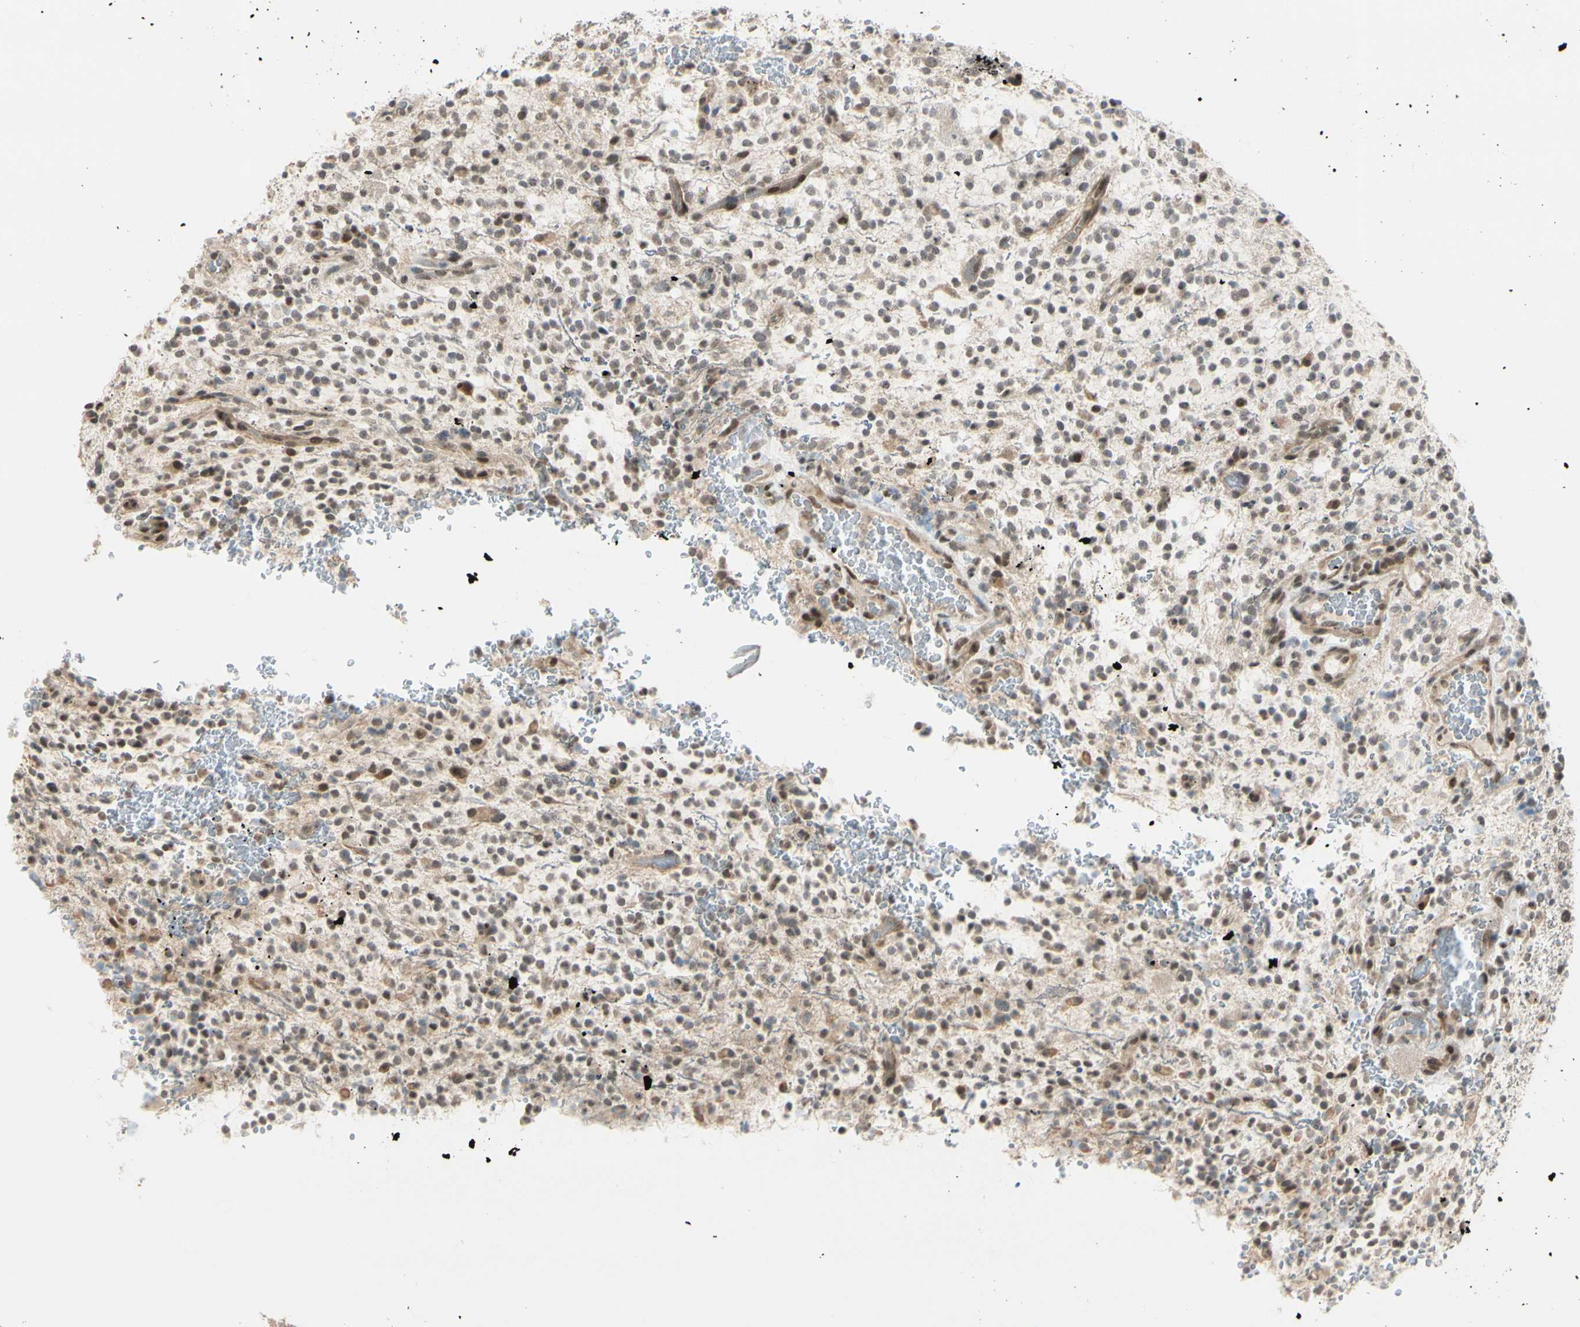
{"staining": {"intensity": "negative", "quantity": "none", "location": "none"}, "tissue": "glioma", "cell_type": "Tumor cells", "image_type": "cancer", "snomed": [{"axis": "morphology", "description": "Glioma, malignant, High grade"}, {"axis": "topography", "description": "Brain"}], "caption": "DAB (3,3'-diaminobenzidine) immunohistochemical staining of malignant glioma (high-grade) shows no significant staining in tumor cells.", "gene": "BRMS1", "patient": {"sex": "male", "age": 48}}